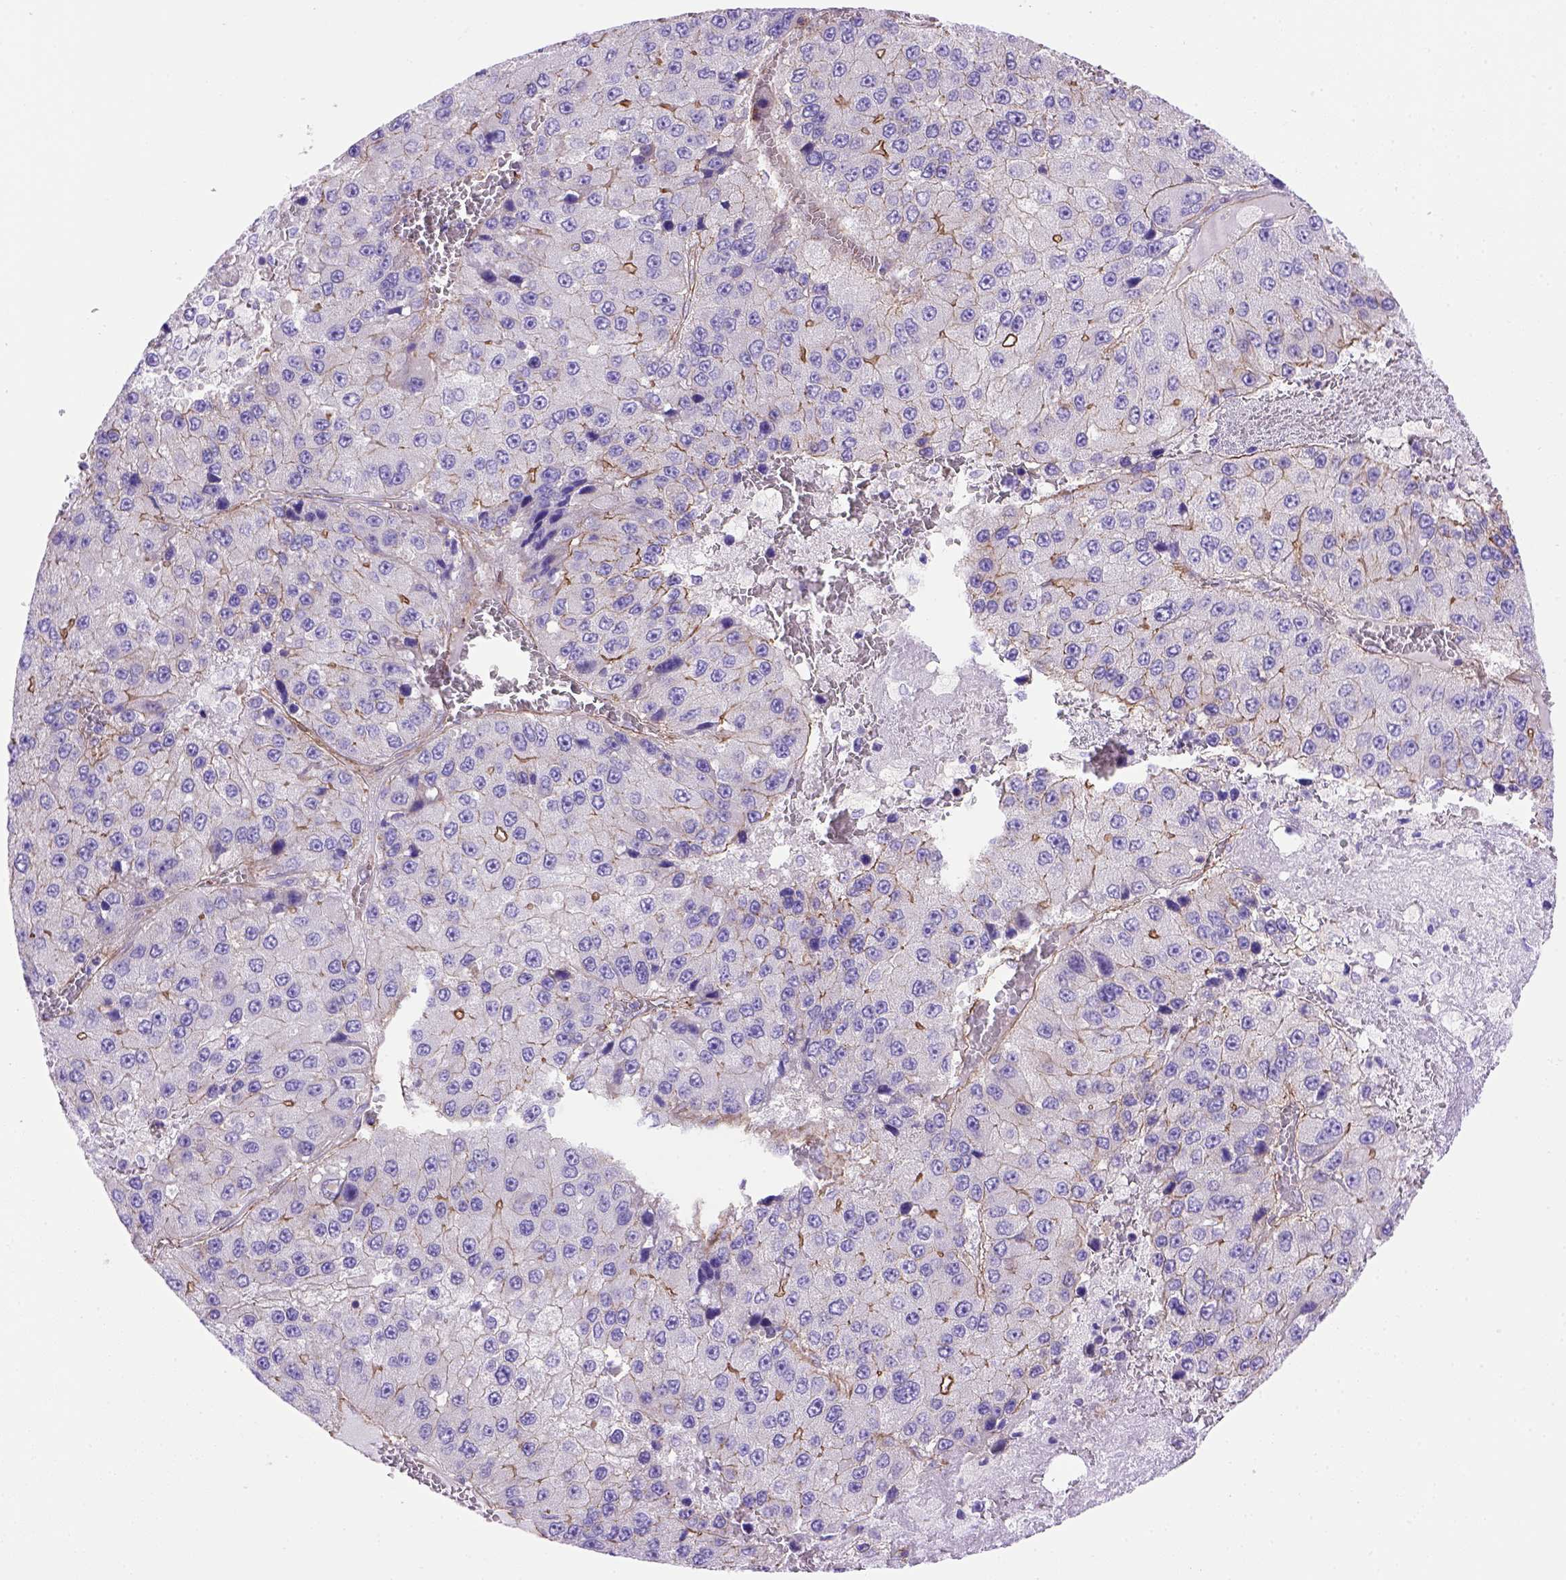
{"staining": {"intensity": "moderate", "quantity": ">75%", "location": "cytoplasmic/membranous"}, "tissue": "liver cancer", "cell_type": "Tumor cells", "image_type": "cancer", "snomed": [{"axis": "morphology", "description": "Carcinoma, Hepatocellular, NOS"}, {"axis": "topography", "description": "Liver"}], "caption": "IHC (DAB) staining of liver cancer shows moderate cytoplasmic/membranous protein positivity in about >75% of tumor cells.", "gene": "PEX12", "patient": {"sex": "female", "age": 73}}